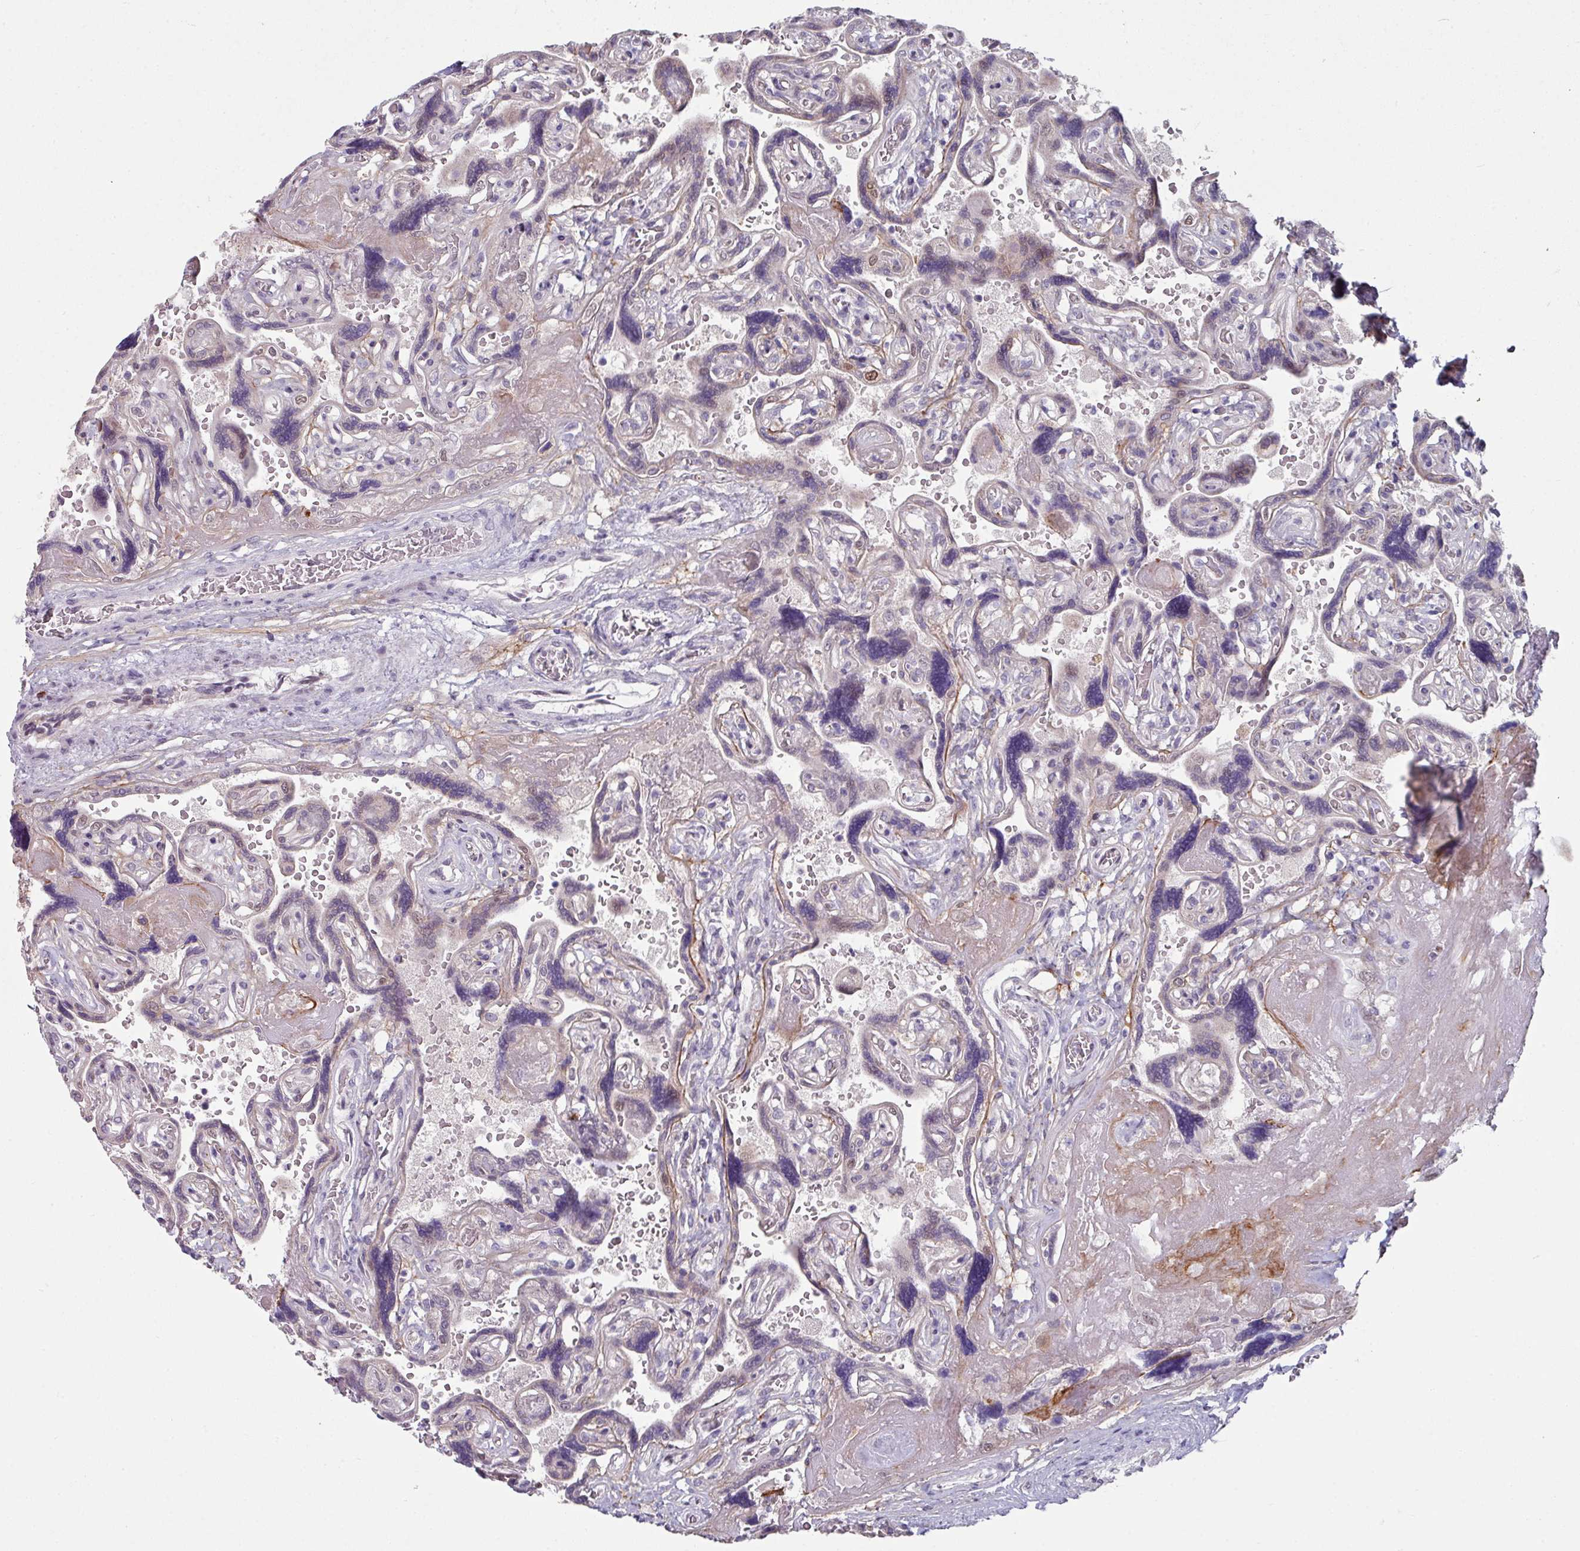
{"staining": {"intensity": "negative", "quantity": "none", "location": "none"}, "tissue": "placenta", "cell_type": "Decidual cells", "image_type": "normal", "snomed": [{"axis": "morphology", "description": "Normal tissue, NOS"}, {"axis": "topography", "description": "Placenta"}], "caption": "Immunohistochemistry of benign placenta reveals no staining in decidual cells.", "gene": "C2orf16", "patient": {"sex": "female", "age": 32}}